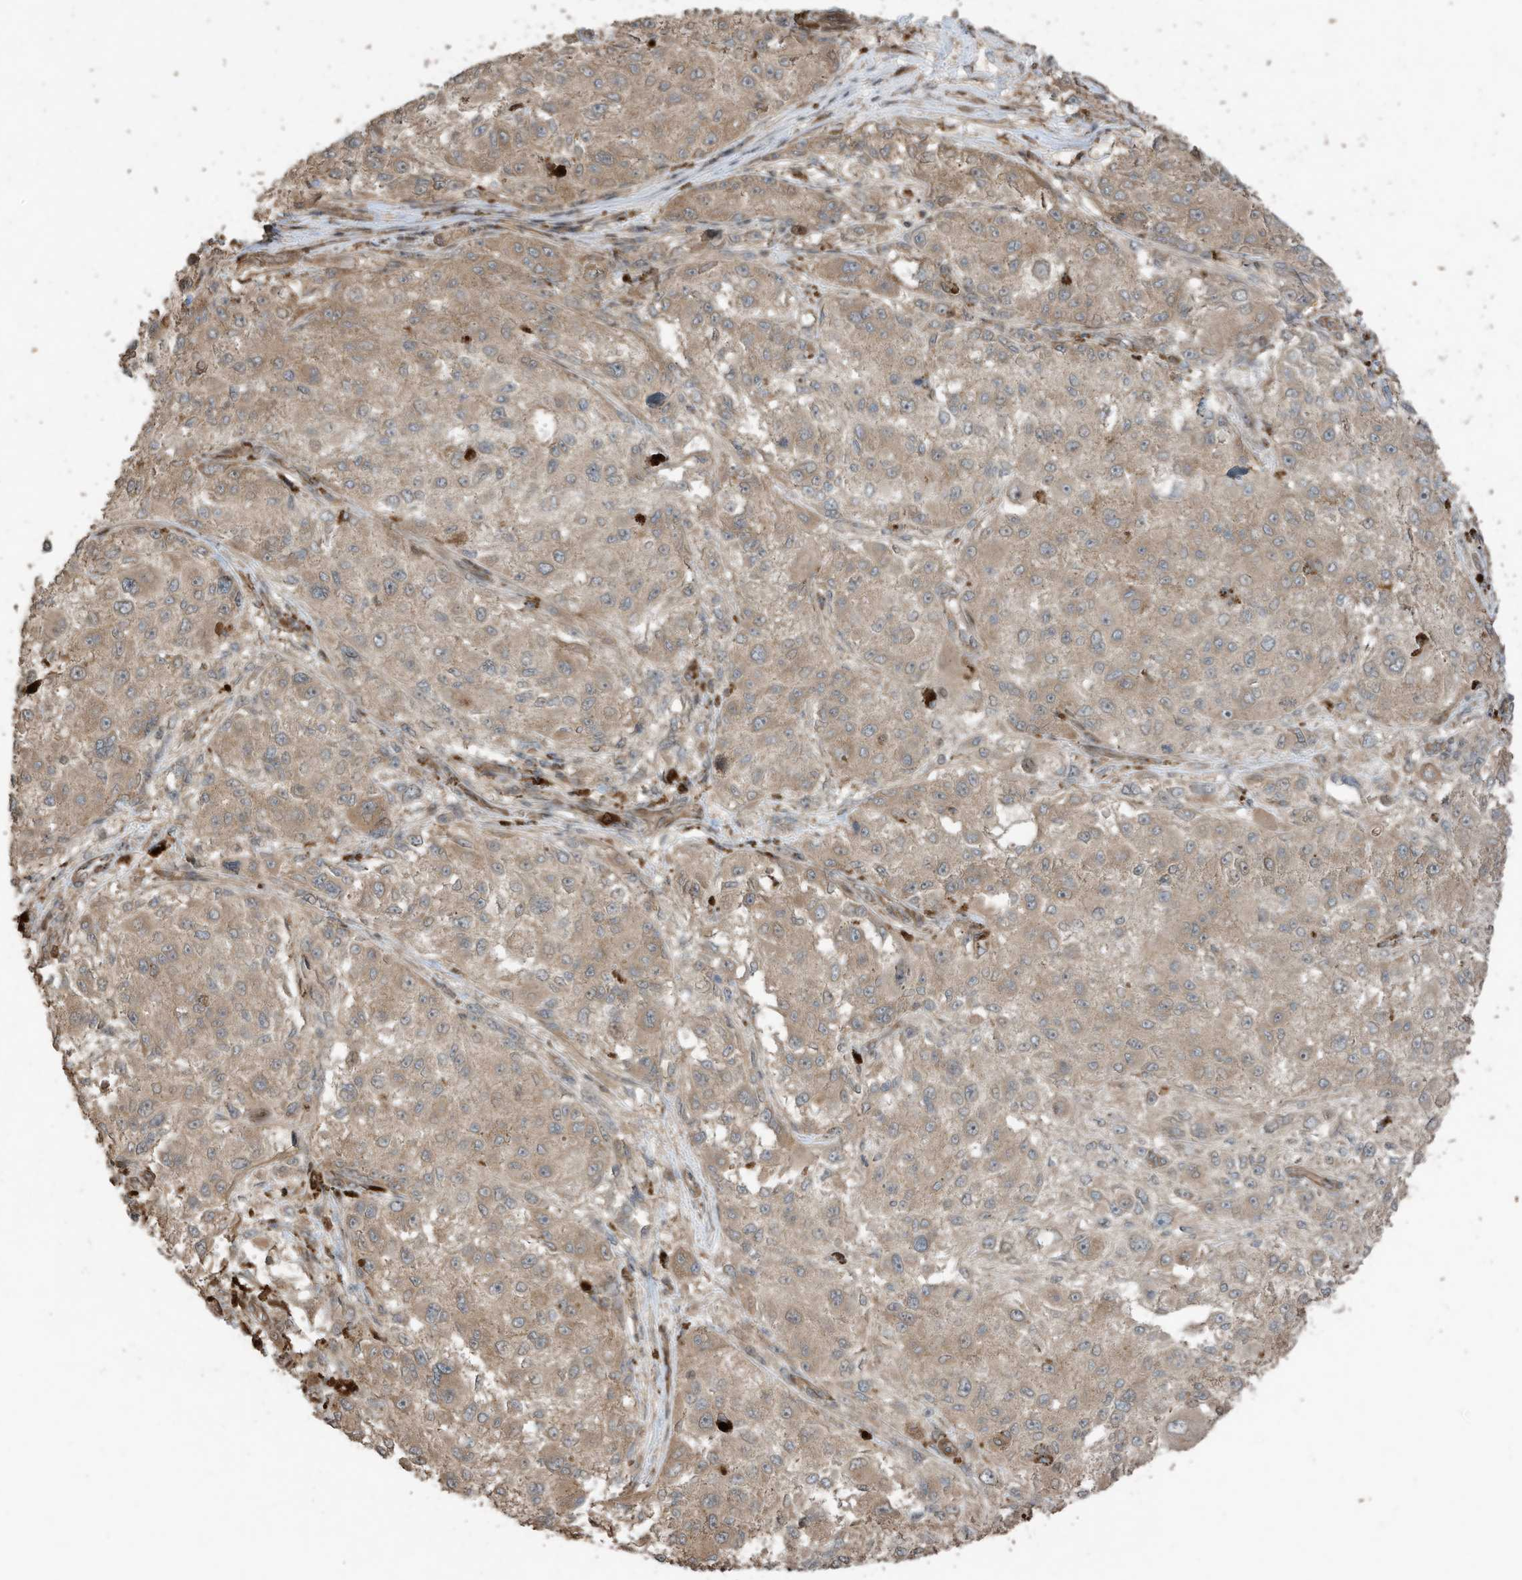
{"staining": {"intensity": "moderate", "quantity": ">75%", "location": "cytoplasmic/membranous"}, "tissue": "melanoma", "cell_type": "Tumor cells", "image_type": "cancer", "snomed": [{"axis": "morphology", "description": "Necrosis, NOS"}, {"axis": "morphology", "description": "Malignant melanoma, NOS"}, {"axis": "topography", "description": "Skin"}], "caption": "High-power microscopy captured an IHC micrograph of malignant melanoma, revealing moderate cytoplasmic/membranous positivity in approximately >75% of tumor cells. (DAB IHC, brown staining for protein, blue staining for nuclei).", "gene": "ZNF653", "patient": {"sex": "female", "age": 87}}